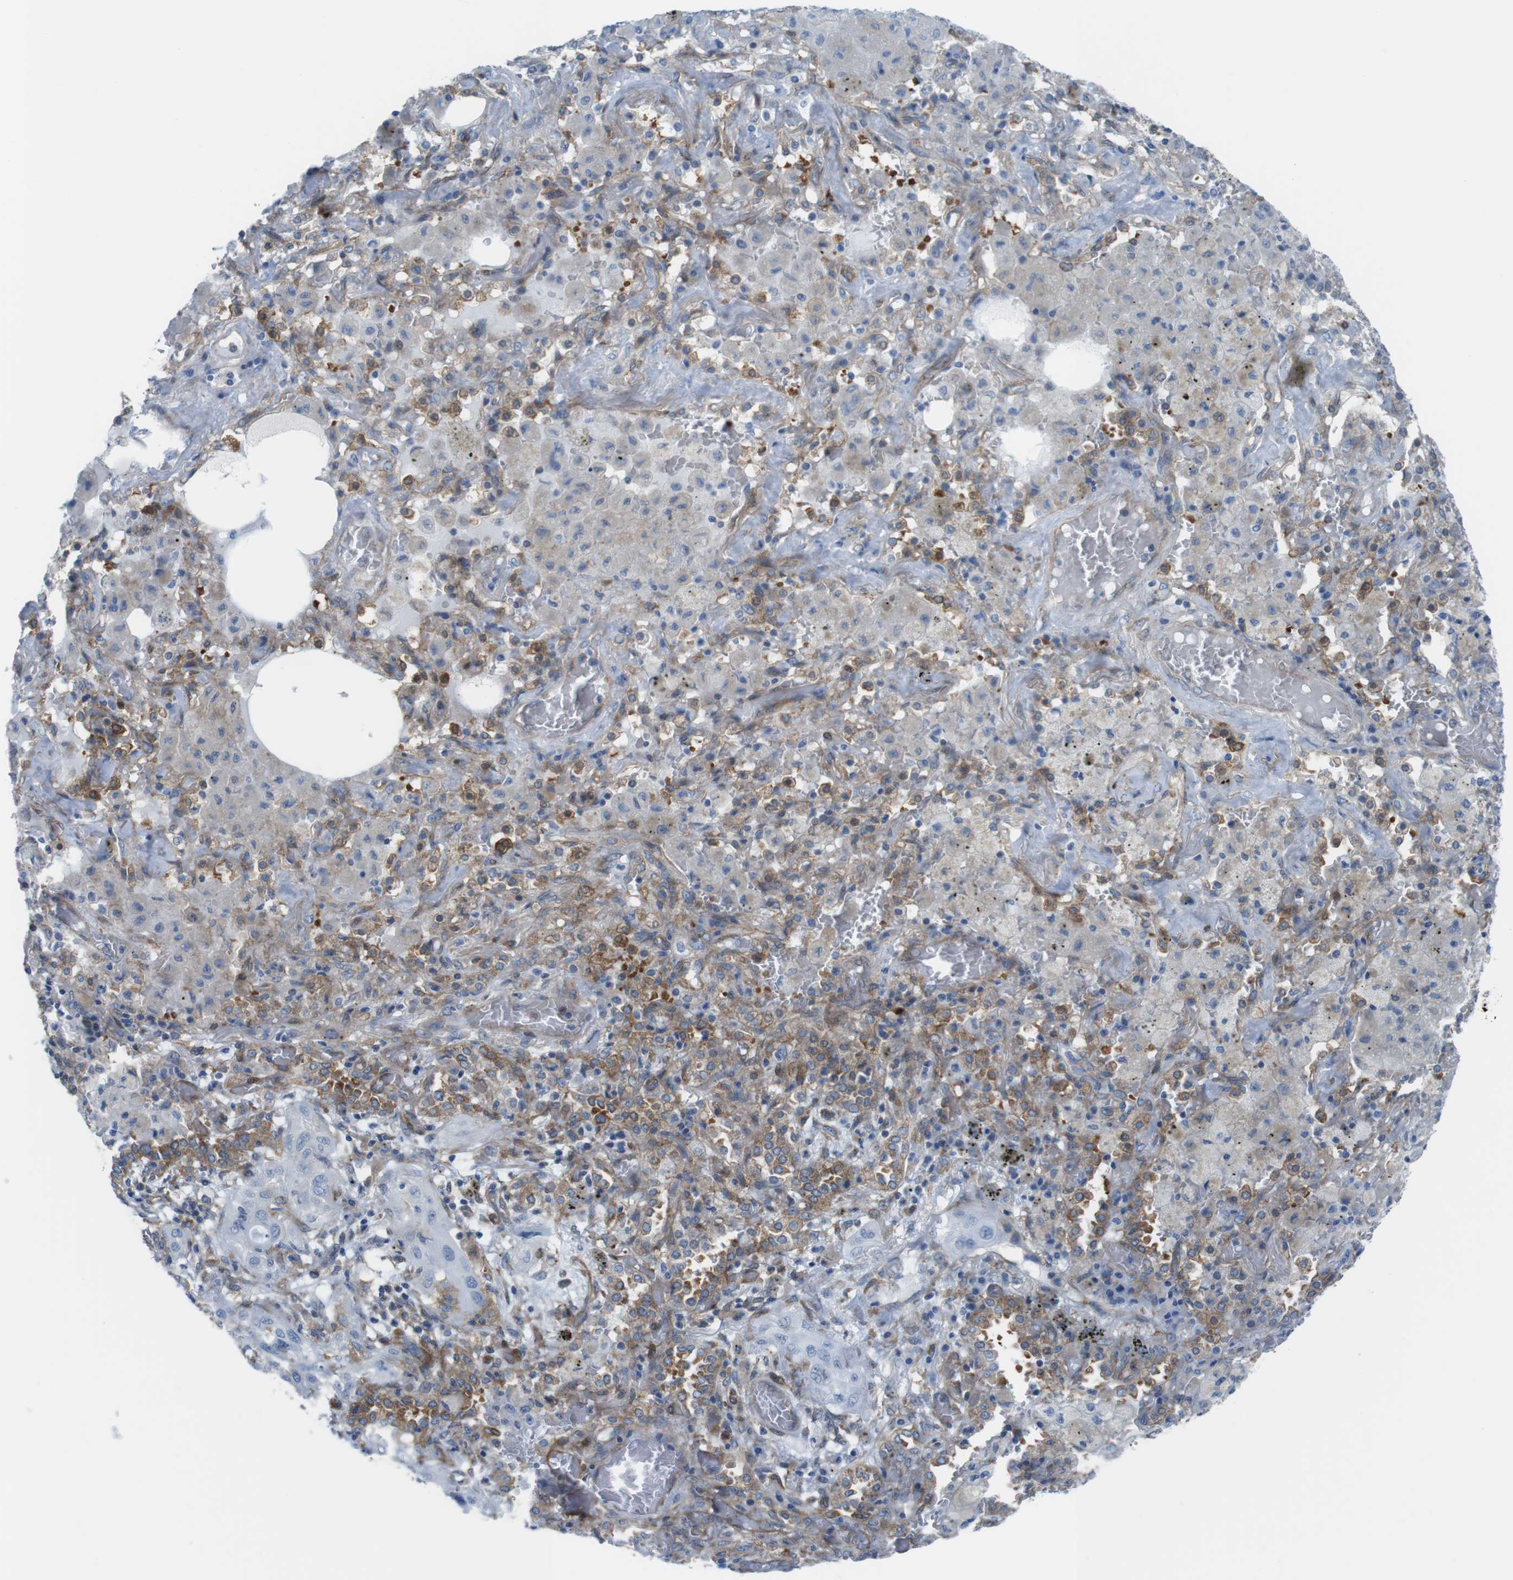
{"staining": {"intensity": "moderate", "quantity": ">75%", "location": "cytoplasmic/membranous"}, "tissue": "lung cancer", "cell_type": "Tumor cells", "image_type": "cancer", "snomed": [{"axis": "morphology", "description": "Squamous cell carcinoma, NOS"}, {"axis": "topography", "description": "Lung"}], "caption": "Tumor cells display medium levels of moderate cytoplasmic/membranous expression in about >75% of cells in human squamous cell carcinoma (lung).", "gene": "DIAPH2", "patient": {"sex": "female", "age": 47}}